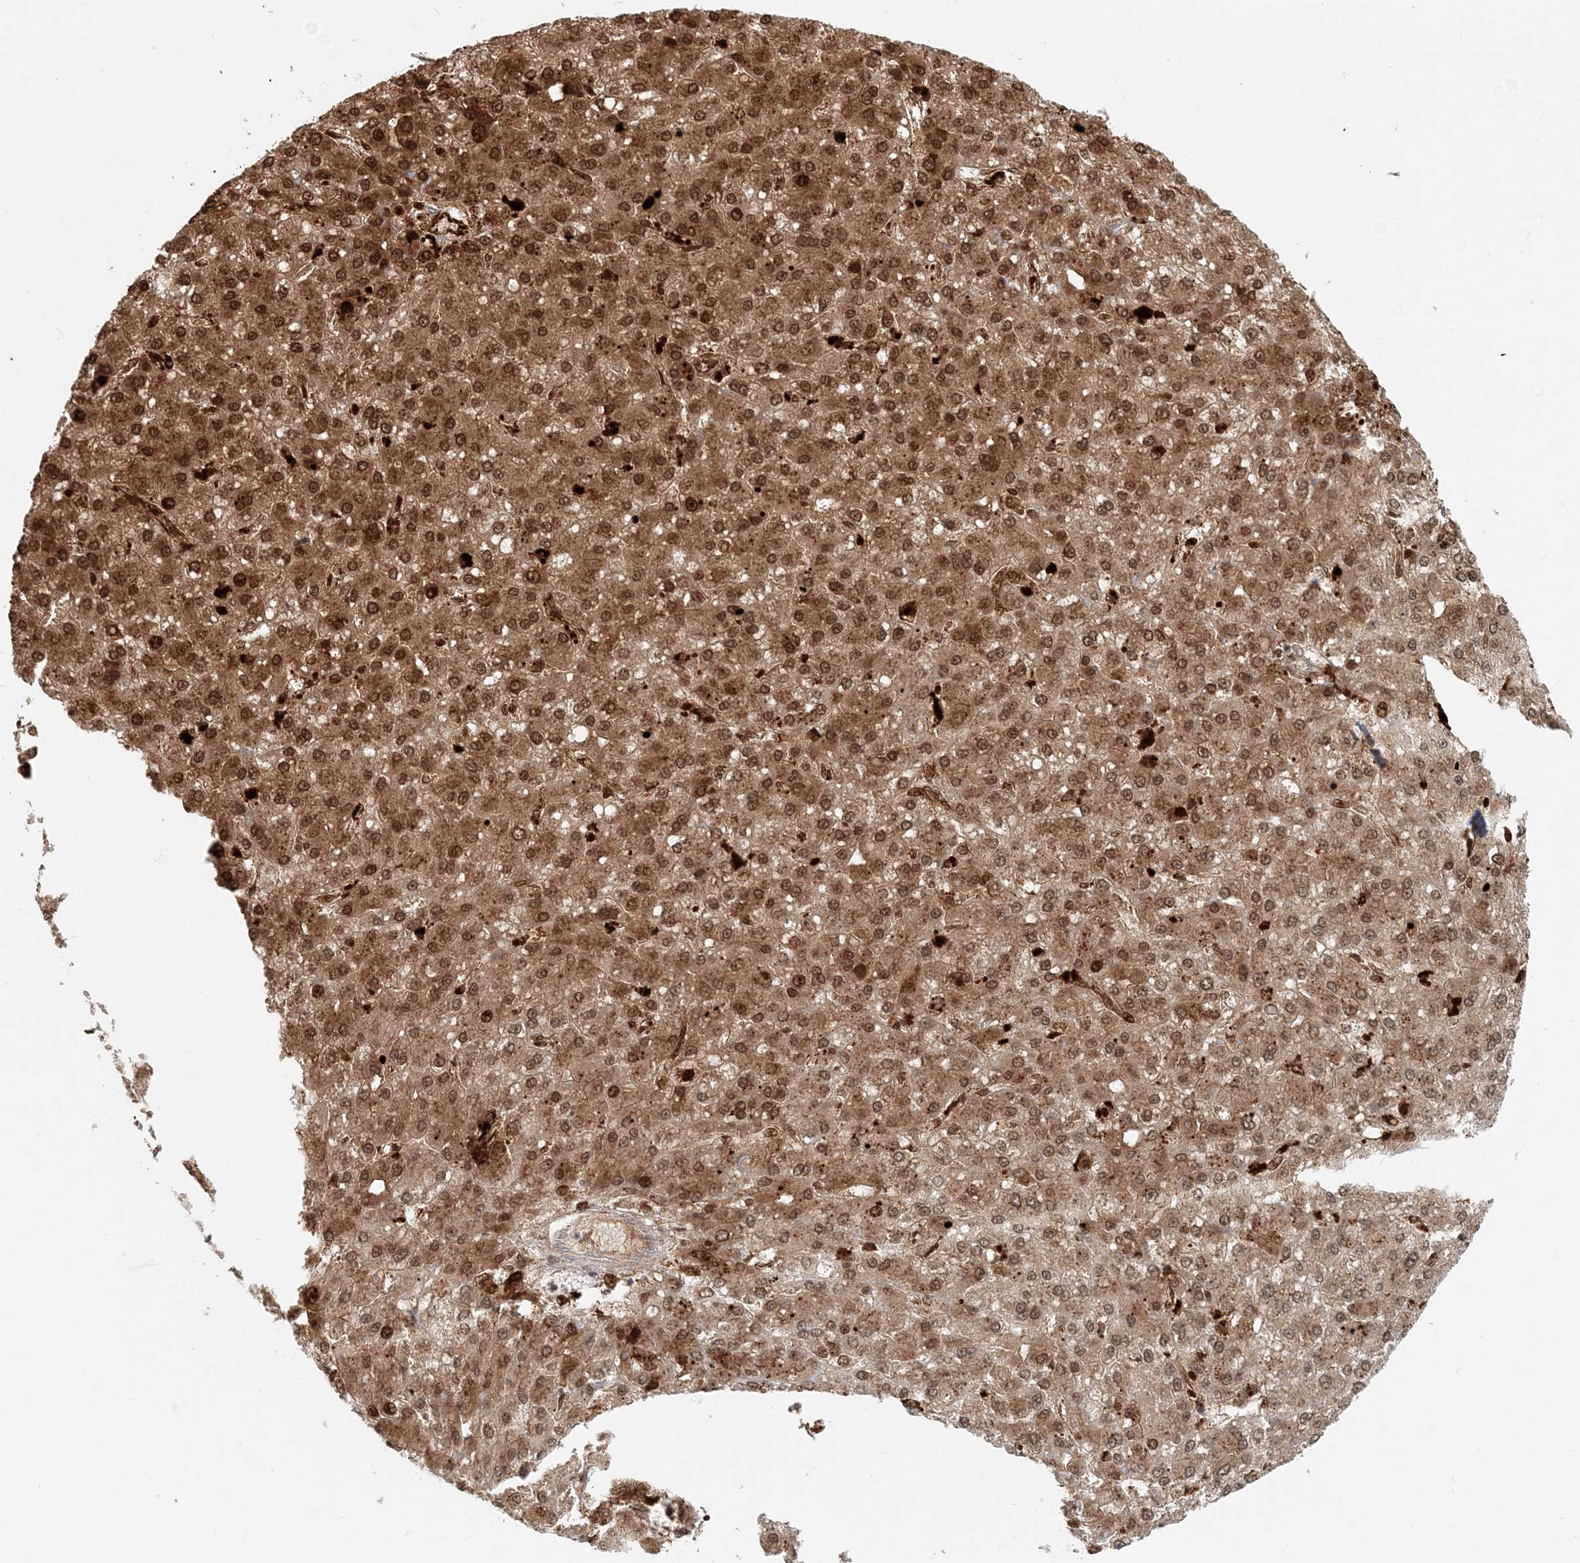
{"staining": {"intensity": "moderate", "quantity": ">75%", "location": "cytoplasmic/membranous,nuclear"}, "tissue": "liver cancer", "cell_type": "Tumor cells", "image_type": "cancer", "snomed": [{"axis": "morphology", "description": "Carcinoma, Hepatocellular, NOS"}, {"axis": "topography", "description": "Liver"}], "caption": "Human liver hepatocellular carcinoma stained with a brown dye displays moderate cytoplasmic/membranous and nuclear positive staining in approximately >75% of tumor cells.", "gene": "BAZ1B", "patient": {"sex": "male", "age": 67}}